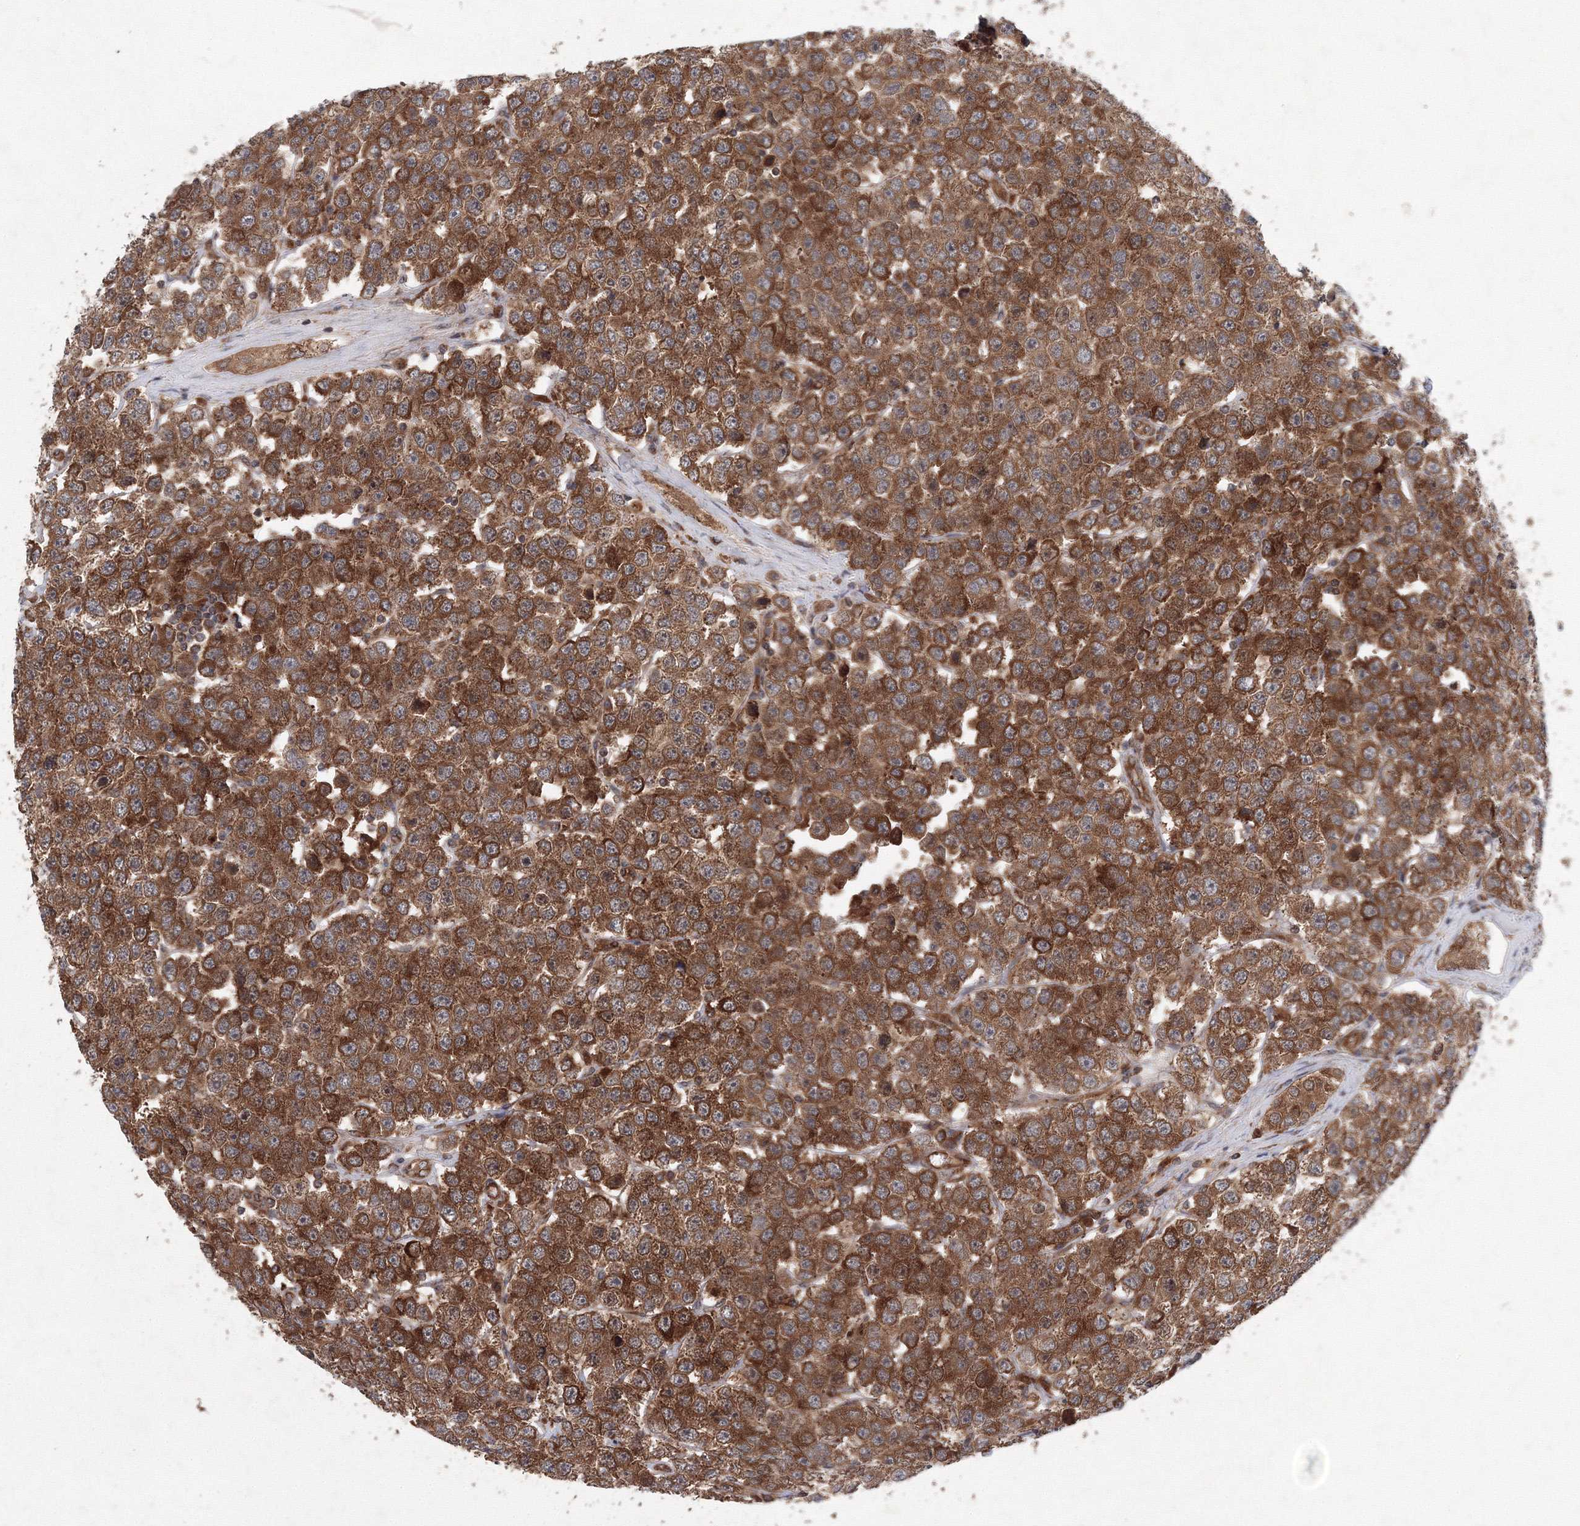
{"staining": {"intensity": "strong", "quantity": ">75%", "location": "cytoplasmic/membranous"}, "tissue": "testis cancer", "cell_type": "Tumor cells", "image_type": "cancer", "snomed": [{"axis": "morphology", "description": "Seminoma, NOS"}, {"axis": "topography", "description": "Testis"}], "caption": "A micrograph of seminoma (testis) stained for a protein reveals strong cytoplasmic/membranous brown staining in tumor cells.", "gene": "ATG3", "patient": {"sex": "male", "age": 28}}